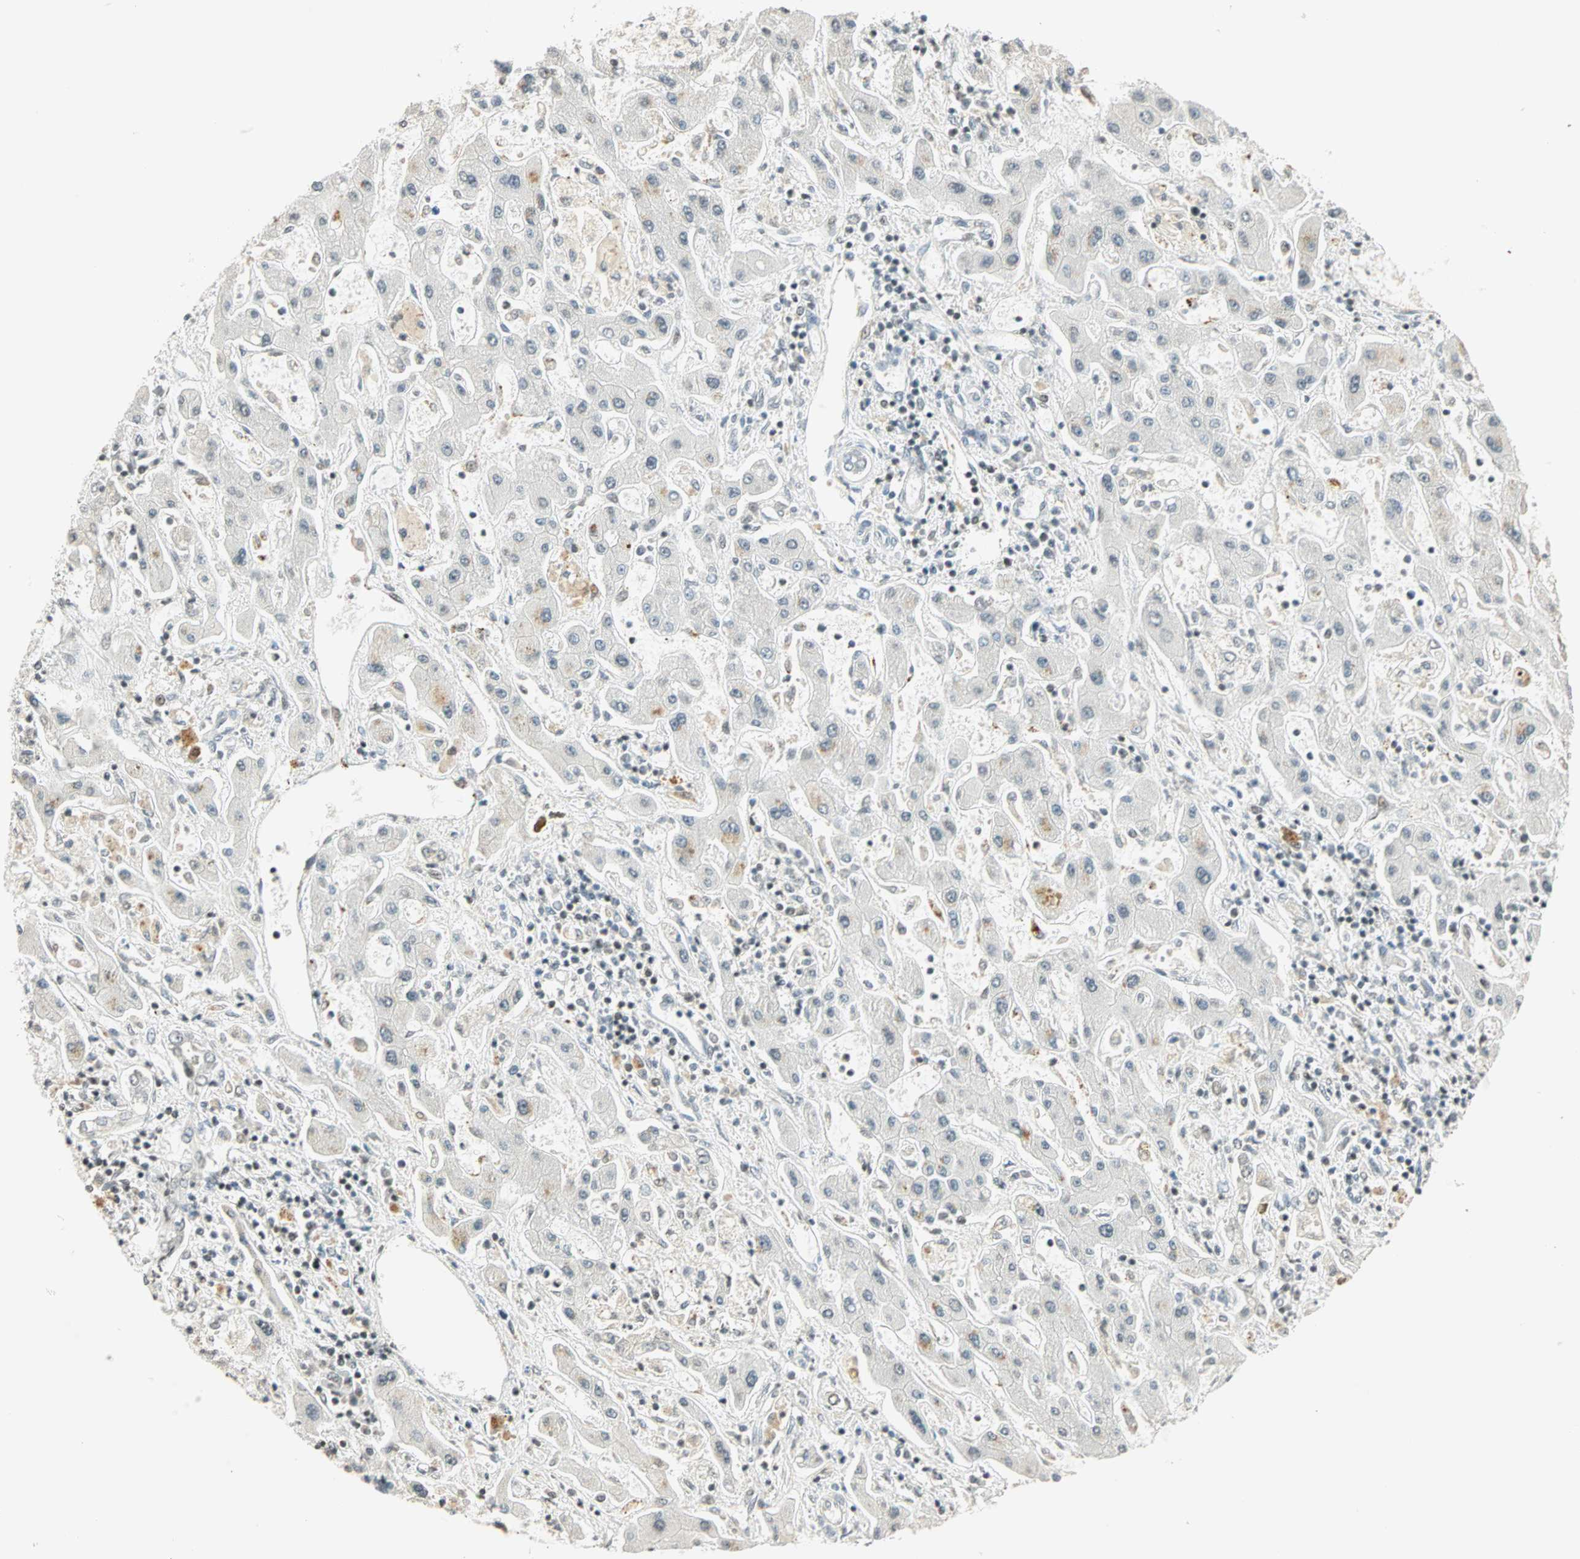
{"staining": {"intensity": "weak", "quantity": "<25%", "location": "nuclear"}, "tissue": "liver cancer", "cell_type": "Tumor cells", "image_type": "cancer", "snomed": [{"axis": "morphology", "description": "Cholangiocarcinoma"}, {"axis": "topography", "description": "Liver"}], "caption": "Immunohistochemical staining of human cholangiocarcinoma (liver) displays no significant expression in tumor cells.", "gene": "SMAD3", "patient": {"sex": "male", "age": 50}}